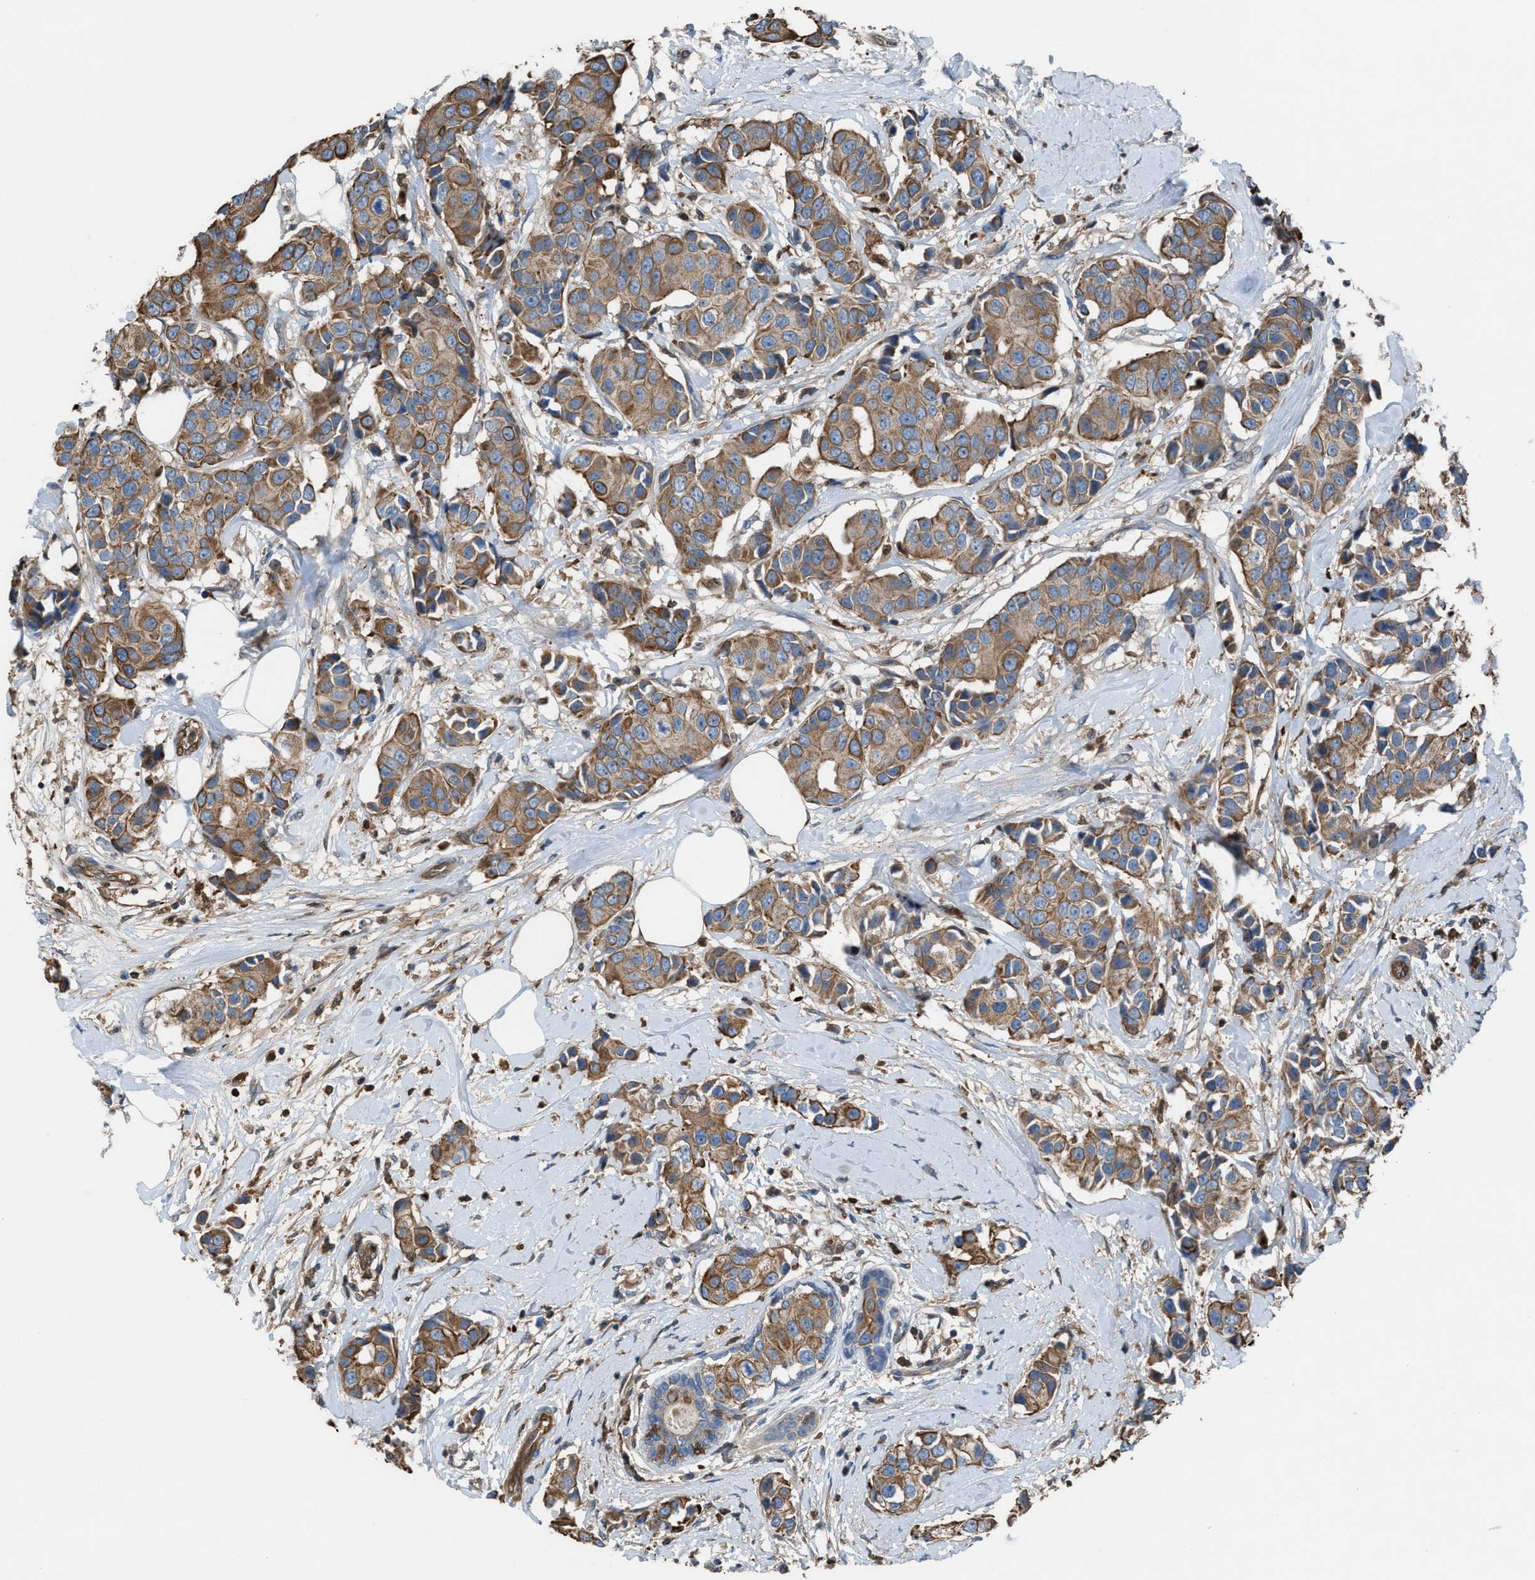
{"staining": {"intensity": "moderate", "quantity": ">75%", "location": "cytoplasmic/membranous"}, "tissue": "breast cancer", "cell_type": "Tumor cells", "image_type": "cancer", "snomed": [{"axis": "morphology", "description": "Normal tissue, NOS"}, {"axis": "morphology", "description": "Duct carcinoma"}, {"axis": "topography", "description": "Breast"}], "caption": "Immunohistochemistry (IHC) micrograph of neoplastic tissue: human invasive ductal carcinoma (breast) stained using immunohistochemistry demonstrates medium levels of moderate protein expression localized specifically in the cytoplasmic/membranous of tumor cells, appearing as a cytoplasmic/membranous brown color.", "gene": "TPK1", "patient": {"sex": "female", "age": 39}}